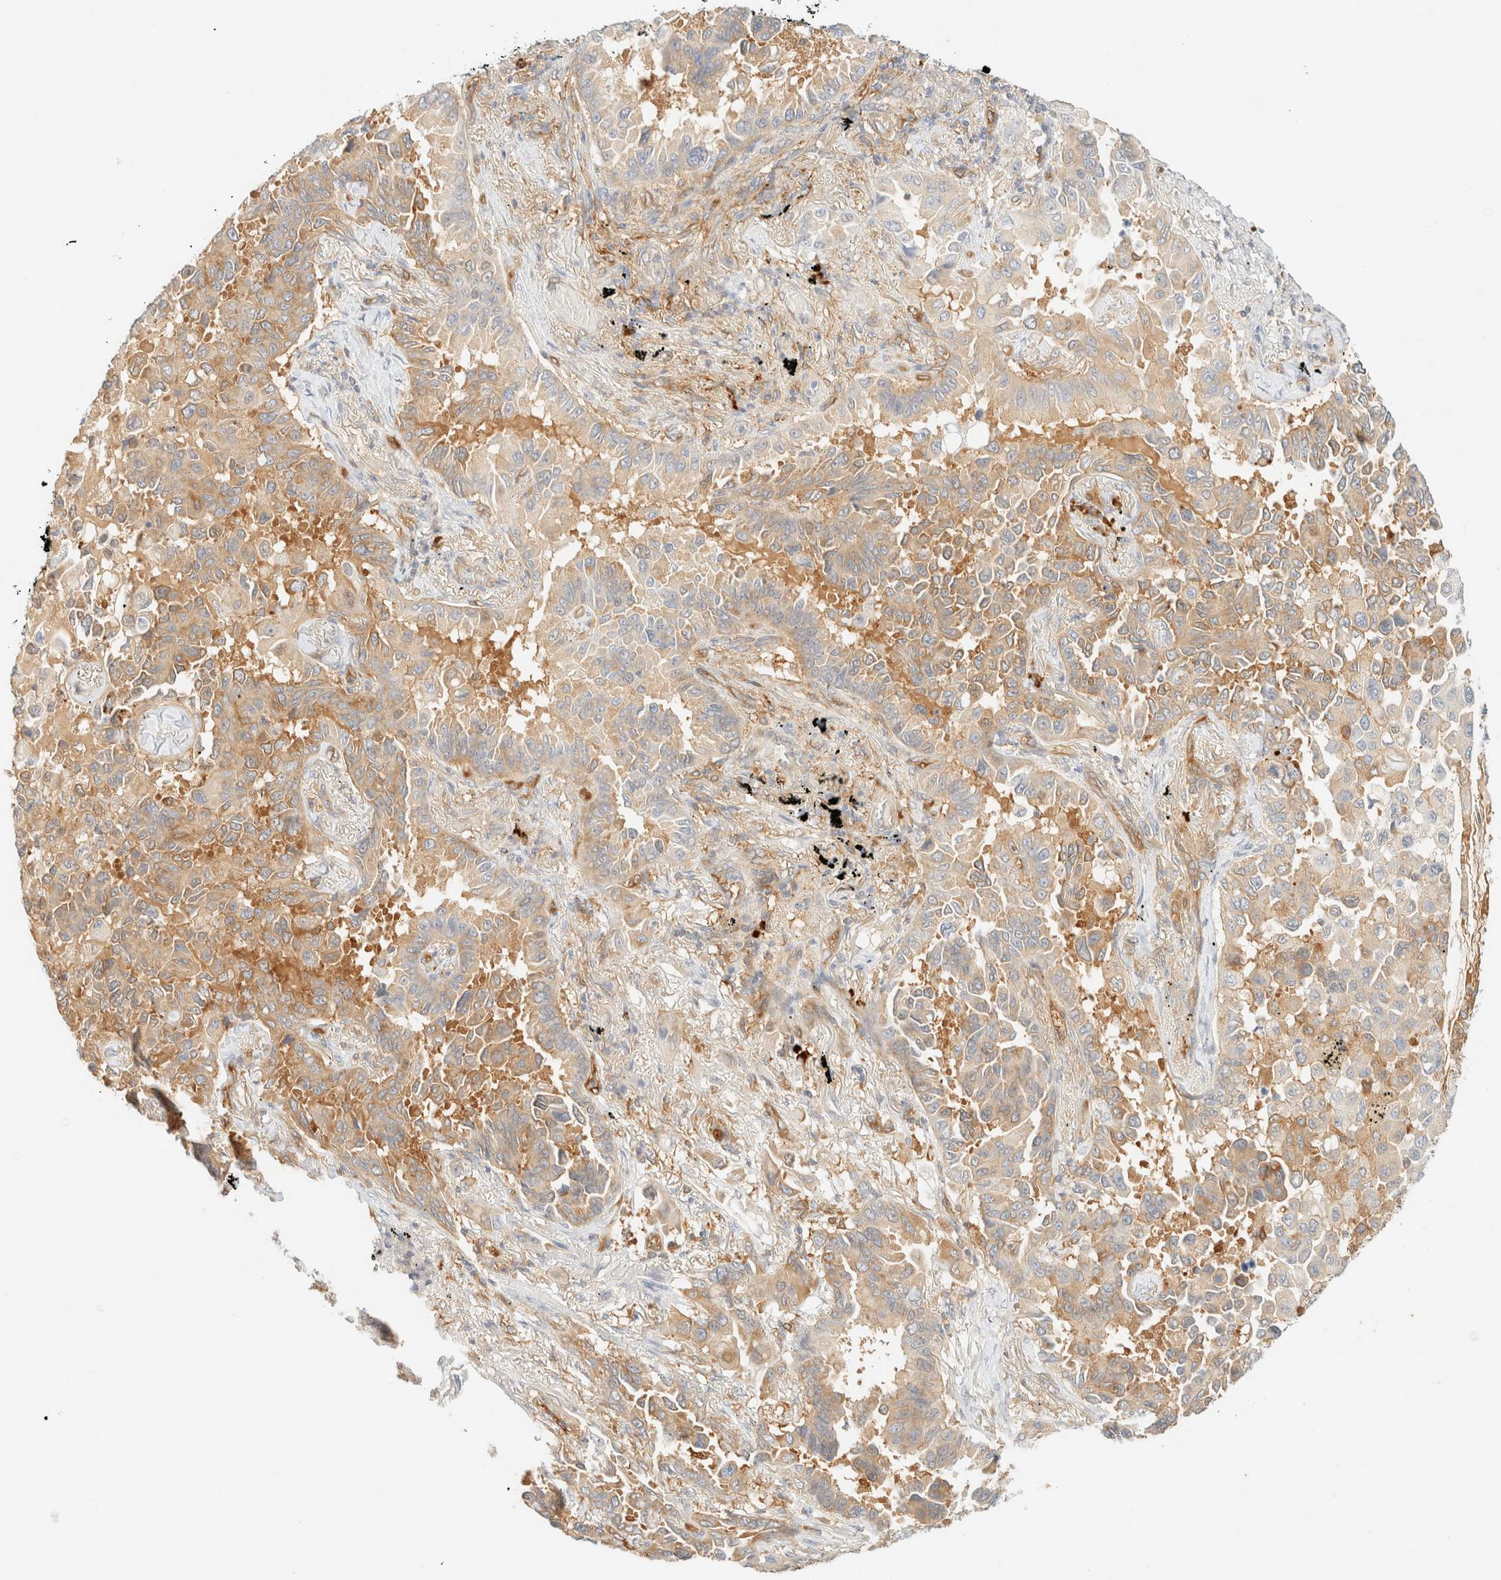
{"staining": {"intensity": "moderate", "quantity": "25%-75%", "location": "cytoplasmic/membranous"}, "tissue": "lung cancer", "cell_type": "Tumor cells", "image_type": "cancer", "snomed": [{"axis": "morphology", "description": "Adenocarcinoma, NOS"}, {"axis": "topography", "description": "Lung"}], "caption": "A photomicrograph of human lung cancer stained for a protein demonstrates moderate cytoplasmic/membranous brown staining in tumor cells. (DAB (3,3'-diaminobenzidine) IHC, brown staining for protein, blue staining for nuclei).", "gene": "FHOD1", "patient": {"sex": "female", "age": 67}}